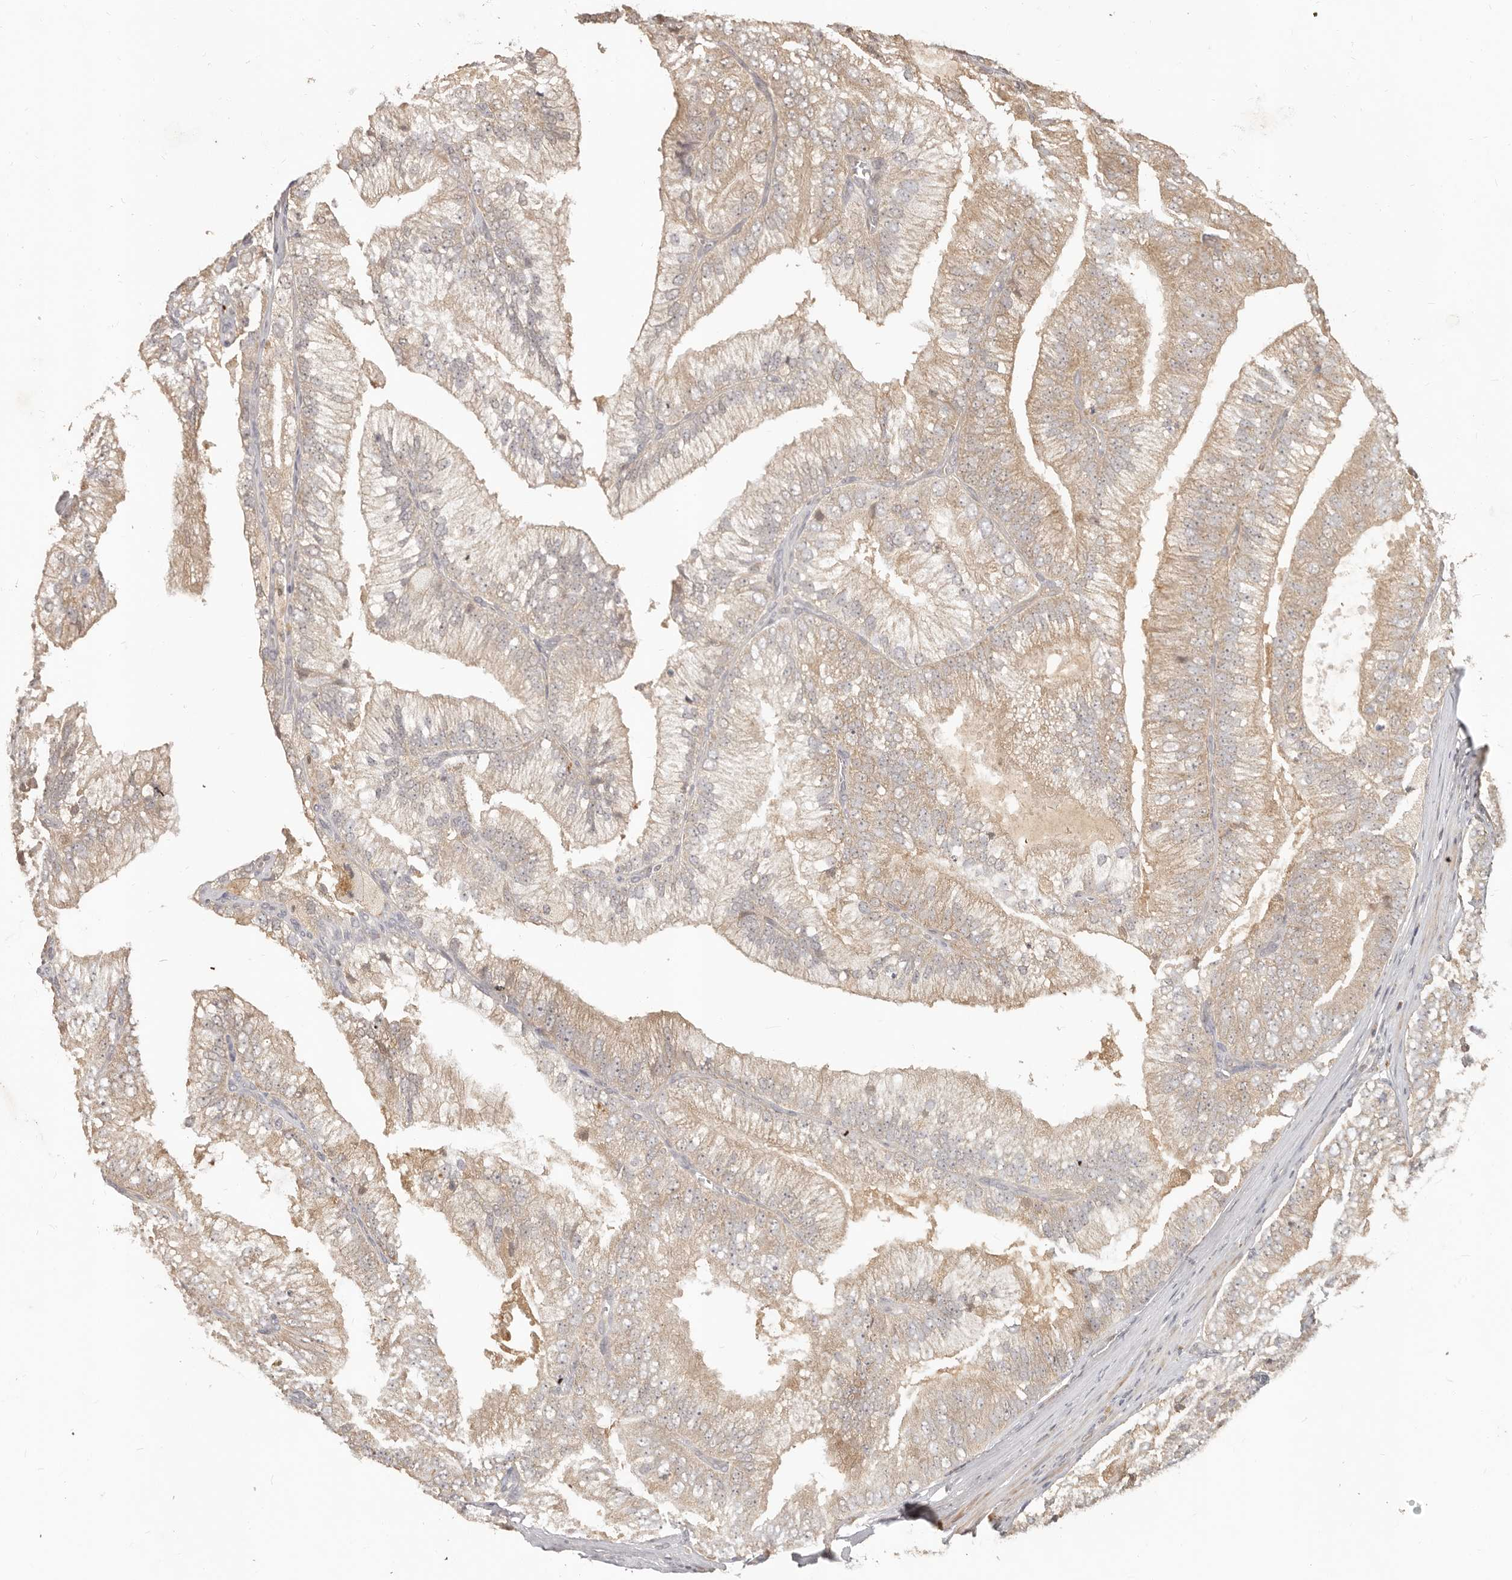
{"staining": {"intensity": "moderate", "quantity": ">75%", "location": "cytoplasmic/membranous"}, "tissue": "prostate cancer", "cell_type": "Tumor cells", "image_type": "cancer", "snomed": [{"axis": "morphology", "description": "Adenocarcinoma, High grade"}, {"axis": "topography", "description": "Prostate"}], "caption": "The photomicrograph reveals immunohistochemical staining of prostate cancer. There is moderate cytoplasmic/membranous staining is appreciated in approximately >75% of tumor cells.", "gene": "MTFR2", "patient": {"sex": "male", "age": 58}}